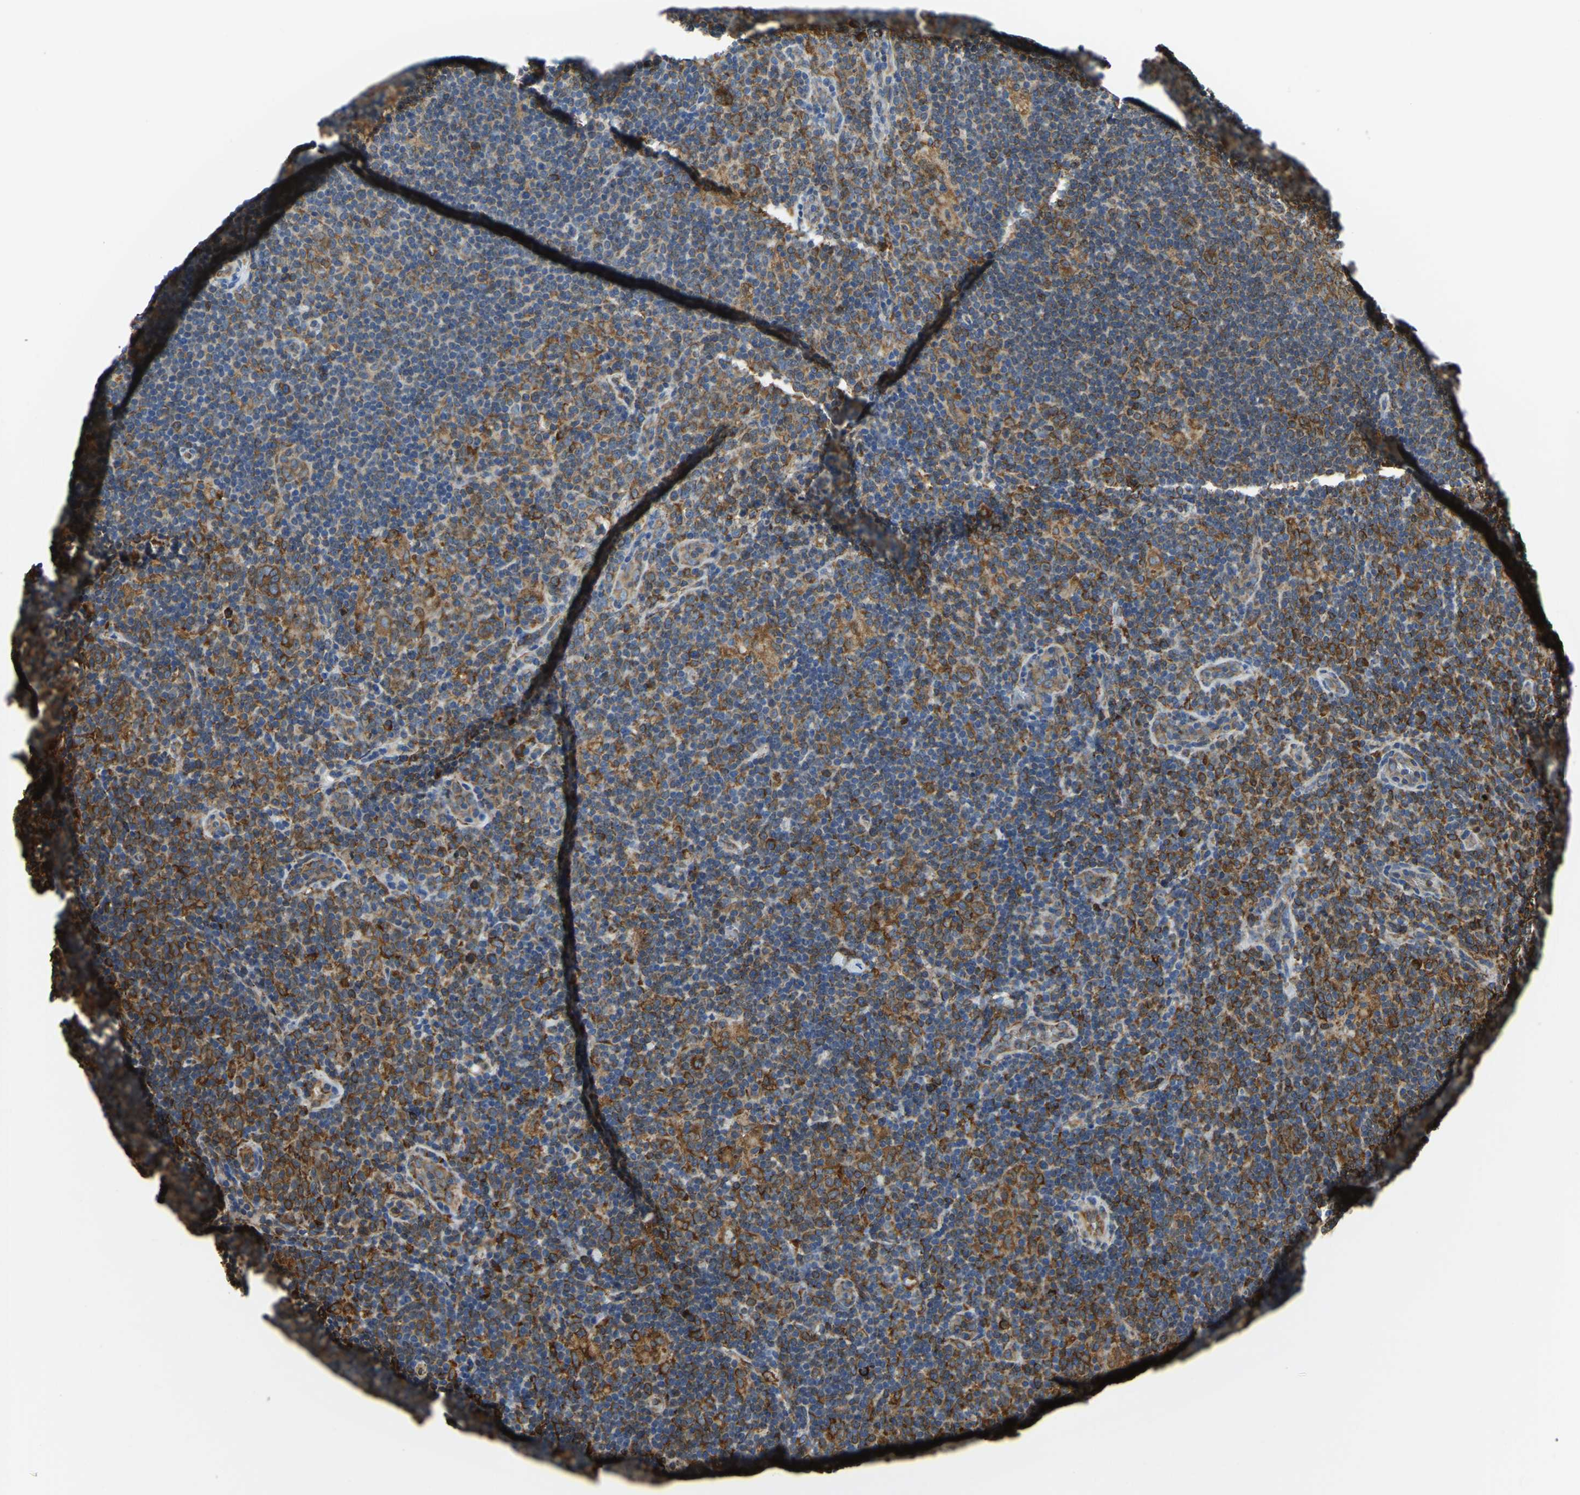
{"staining": {"intensity": "moderate", "quantity": ">75%", "location": "cytoplasmic/membranous"}, "tissue": "lymphoma", "cell_type": "Tumor cells", "image_type": "cancer", "snomed": [{"axis": "morphology", "description": "Hodgkin's disease, NOS"}, {"axis": "topography", "description": "Lymph node"}], "caption": "Hodgkin's disease stained with a brown dye exhibits moderate cytoplasmic/membranous positive expression in approximately >75% of tumor cells.", "gene": "RNF115", "patient": {"sex": "female", "age": 57}}